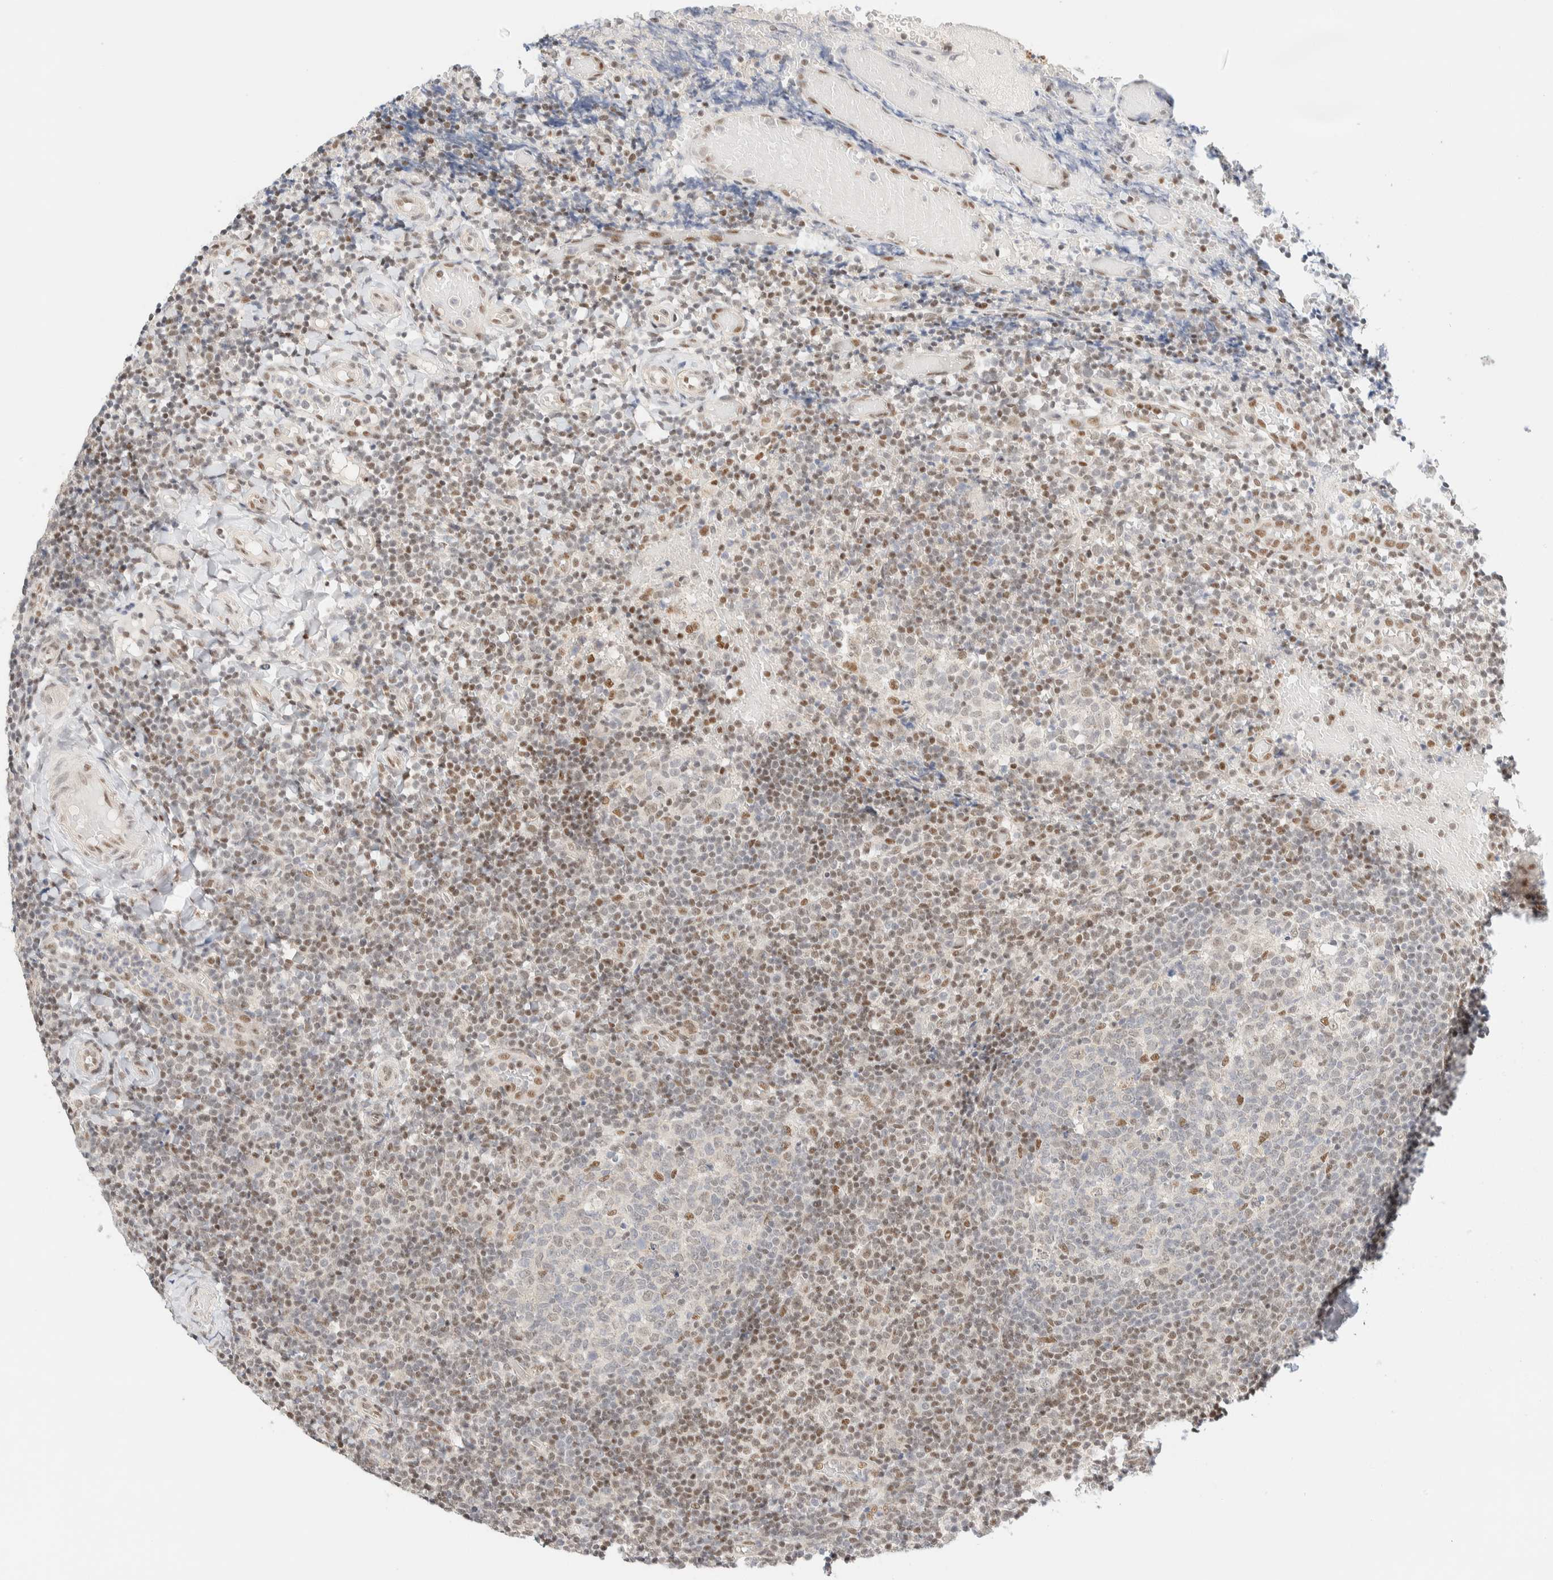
{"staining": {"intensity": "moderate", "quantity": "<25%", "location": "nuclear"}, "tissue": "tonsil", "cell_type": "Germinal center cells", "image_type": "normal", "snomed": [{"axis": "morphology", "description": "Normal tissue, NOS"}, {"axis": "topography", "description": "Tonsil"}], "caption": "Benign tonsil reveals moderate nuclear positivity in approximately <25% of germinal center cells.", "gene": "PYGO2", "patient": {"sex": "female", "age": 19}}